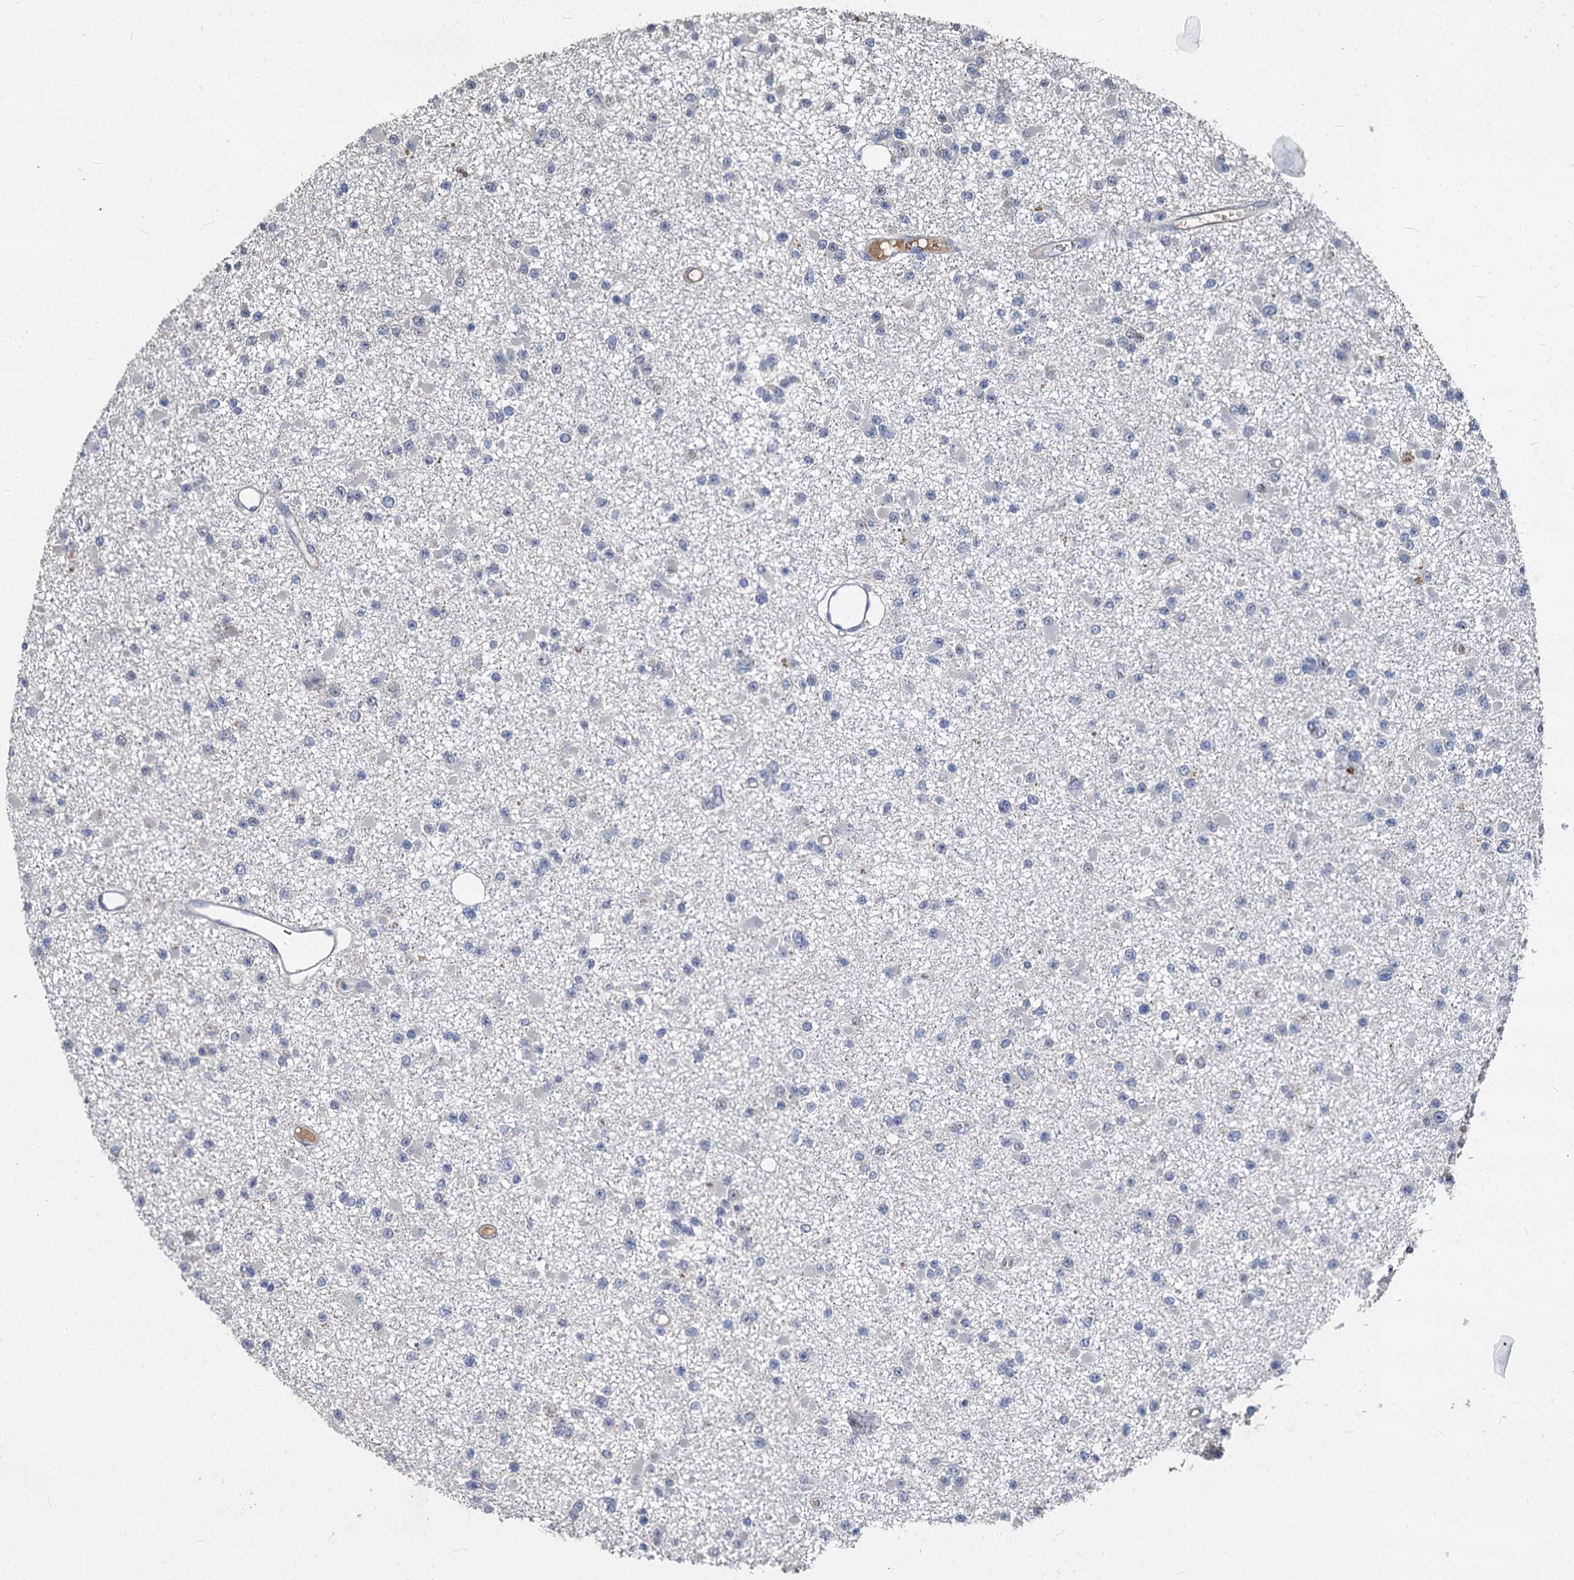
{"staining": {"intensity": "negative", "quantity": "none", "location": "none"}, "tissue": "glioma", "cell_type": "Tumor cells", "image_type": "cancer", "snomed": [{"axis": "morphology", "description": "Glioma, malignant, Low grade"}, {"axis": "topography", "description": "Brain"}], "caption": "IHC photomicrograph of human glioma stained for a protein (brown), which demonstrates no expression in tumor cells. (DAB (3,3'-diaminobenzidine) immunohistochemistry (IHC) visualized using brightfield microscopy, high magnification).", "gene": "CCDC184", "patient": {"sex": "female", "age": 22}}